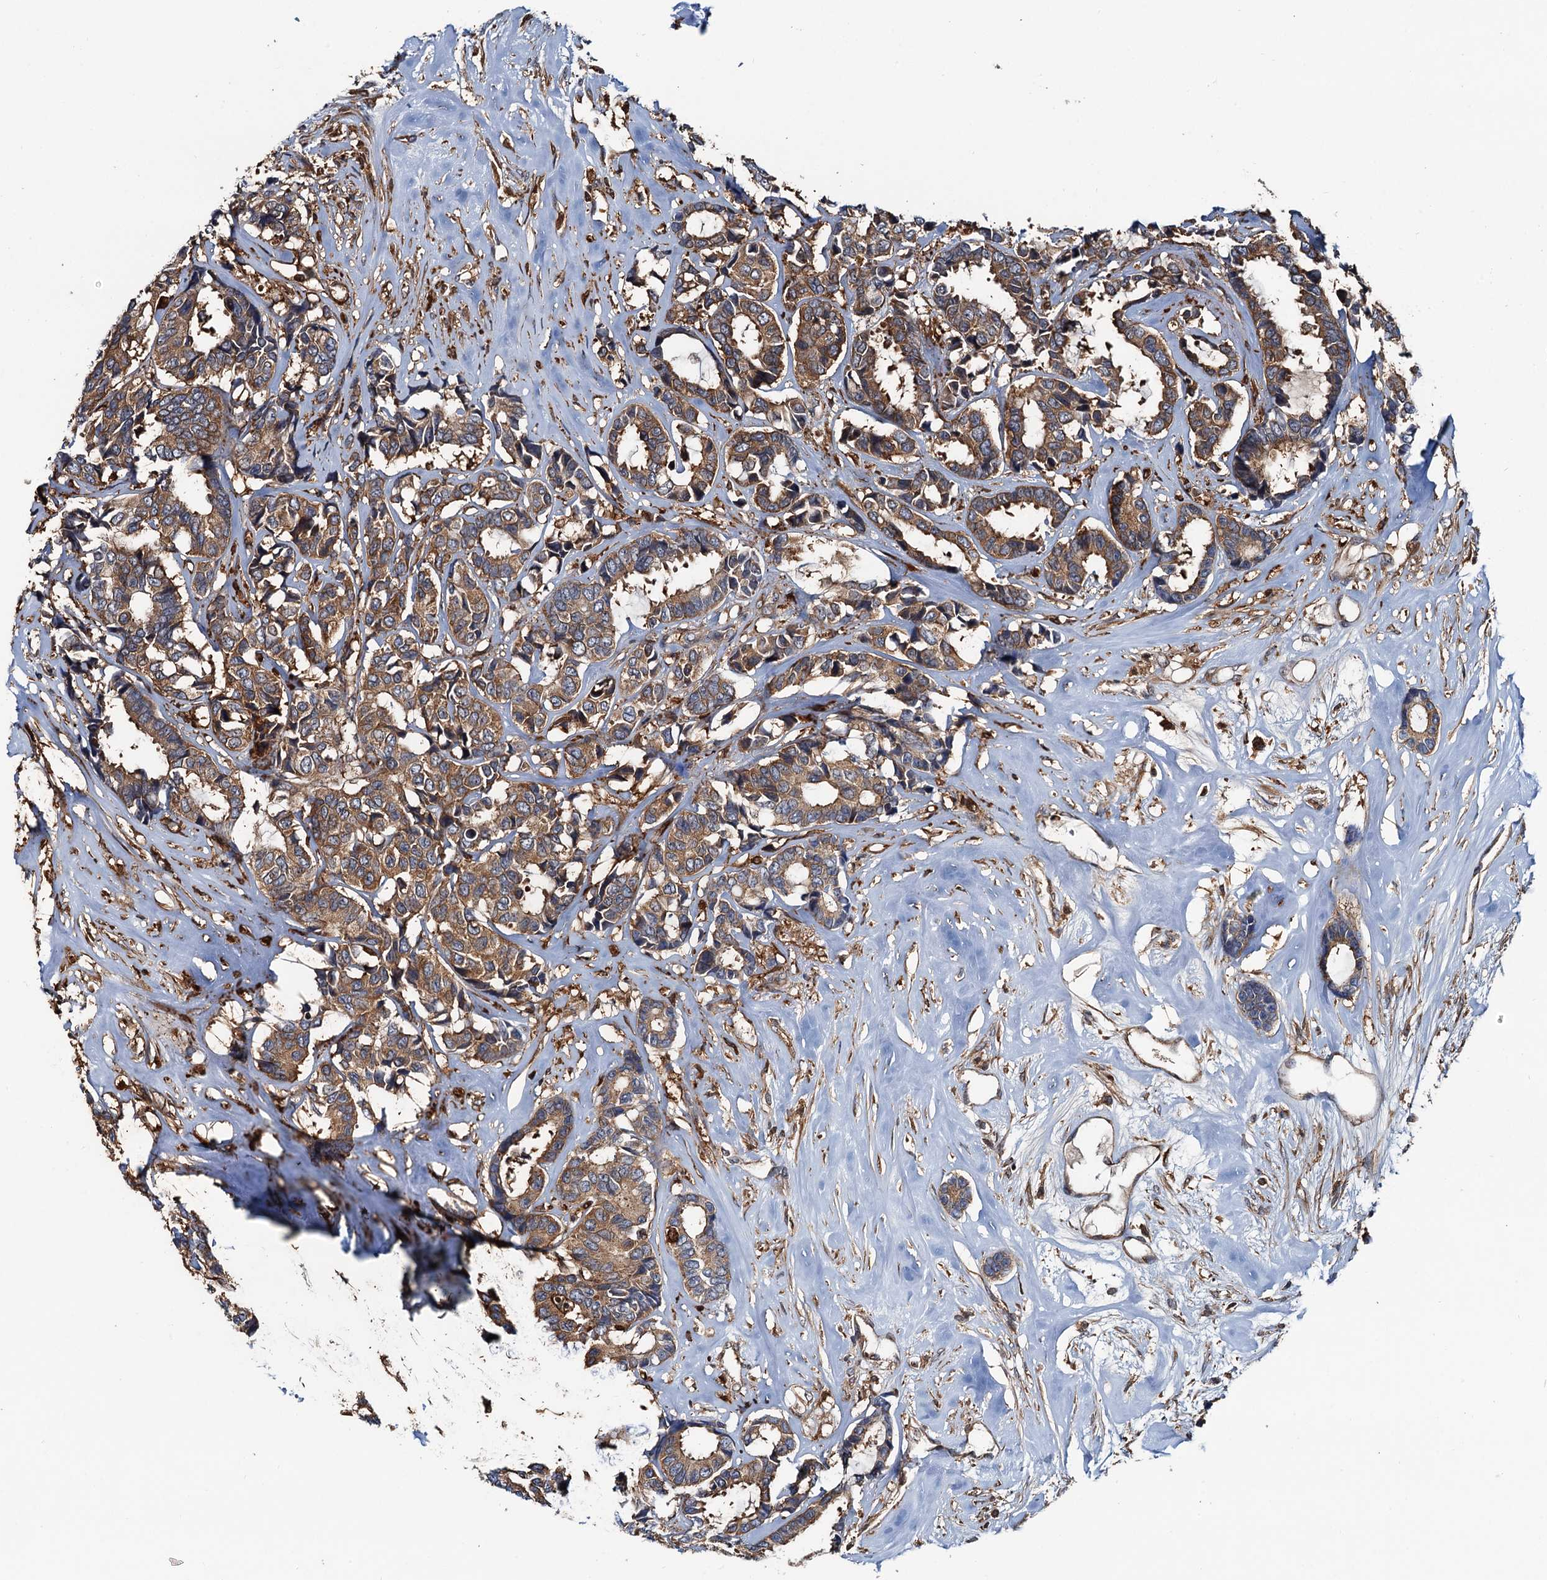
{"staining": {"intensity": "moderate", "quantity": ">75%", "location": "cytoplasmic/membranous"}, "tissue": "breast cancer", "cell_type": "Tumor cells", "image_type": "cancer", "snomed": [{"axis": "morphology", "description": "Duct carcinoma"}, {"axis": "topography", "description": "Breast"}], "caption": "Immunohistochemistry (IHC) of human intraductal carcinoma (breast) displays medium levels of moderate cytoplasmic/membranous staining in approximately >75% of tumor cells.", "gene": "USP6NL", "patient": {"sex": "female", "age": 87}}